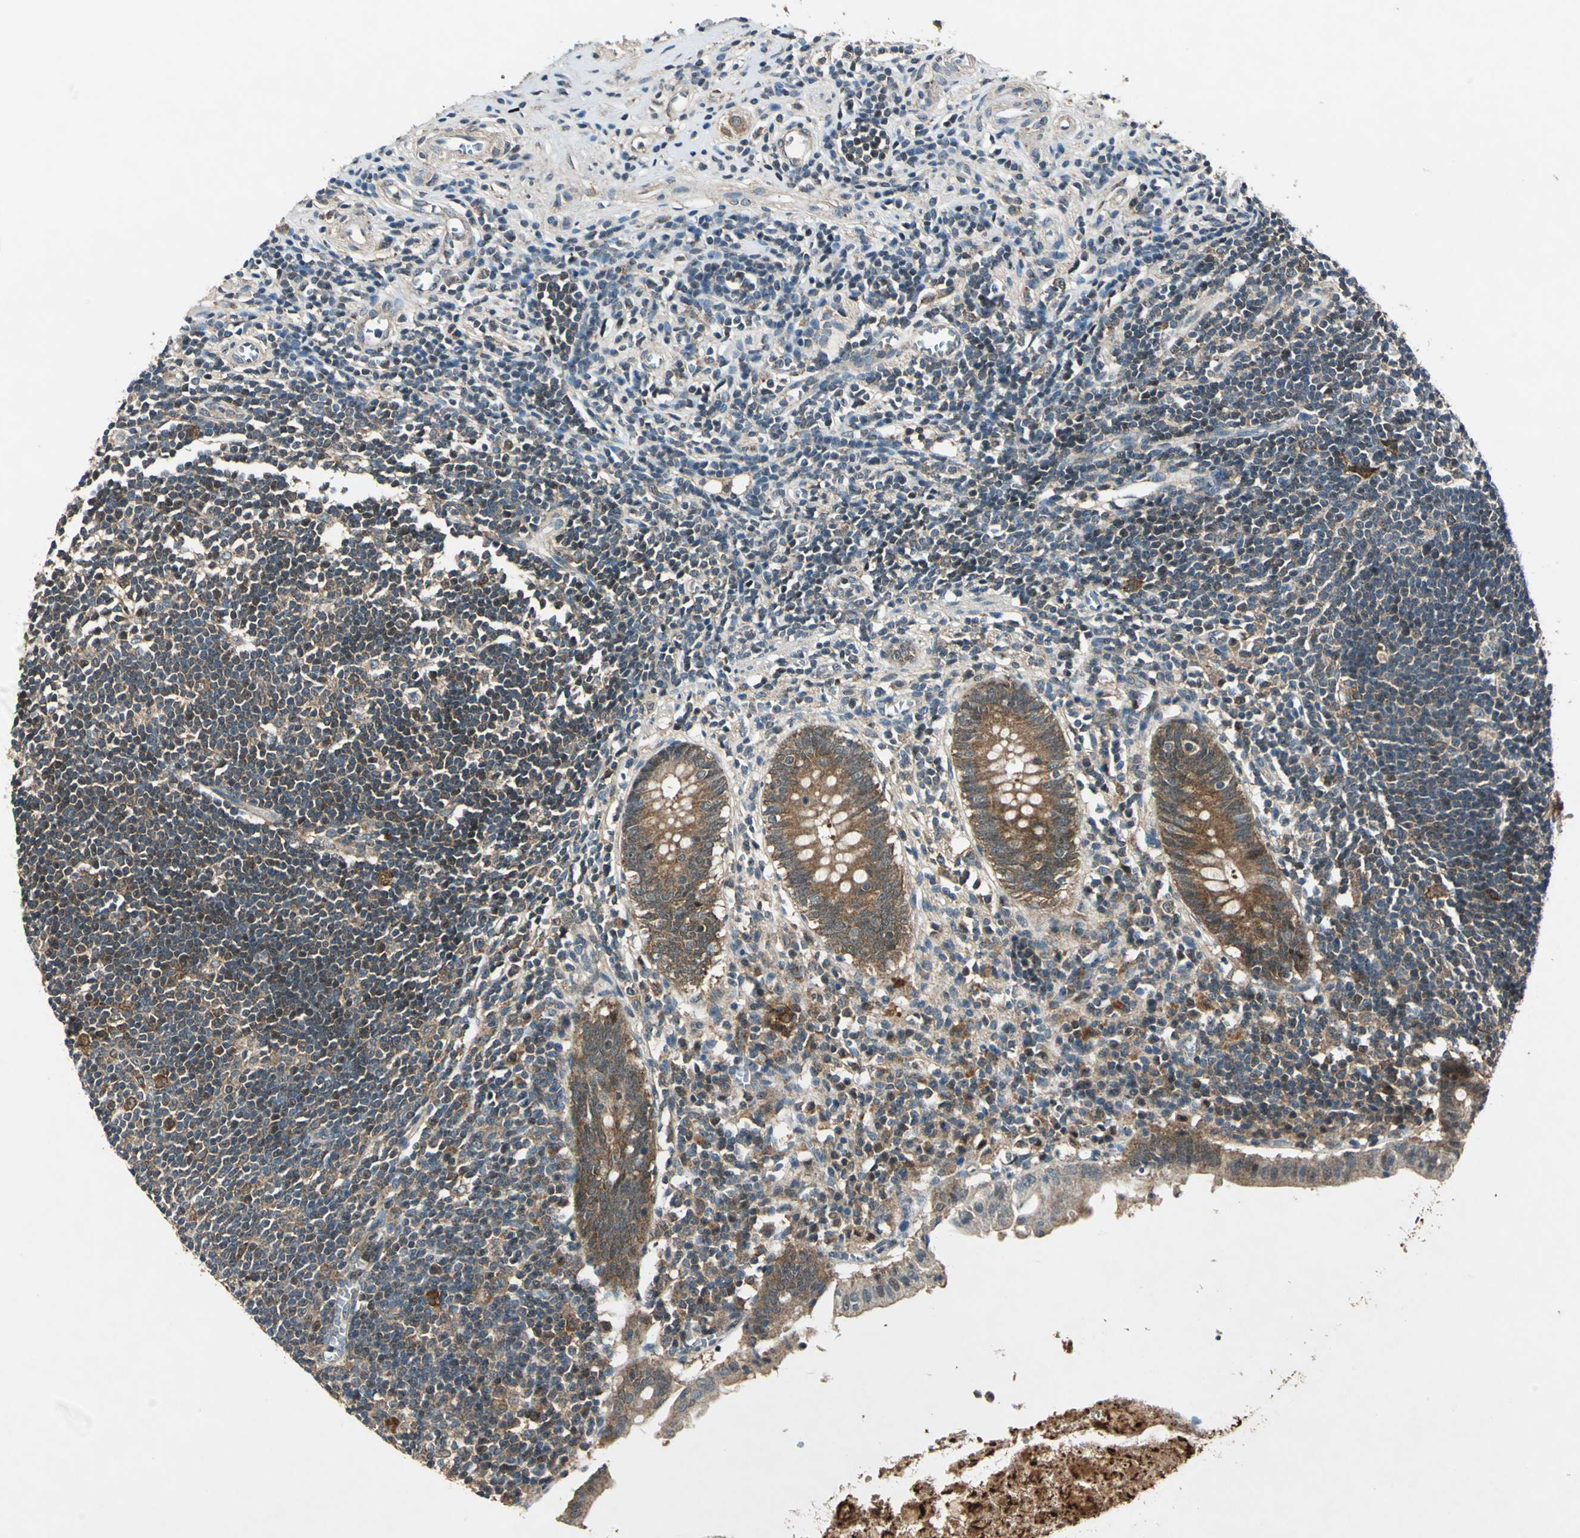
{"staining": {"intensity": "moderate", "quantity": ">75%", "location": "cytoplasmic/membranous"}, "tissue": "appendix", "cell_type": "Glandular cells", "image_type": "normal", "snomed": [{"axis": "morphology", "description": "Normal tissue, NOS"}, {"axis": "topography", "description": "Appendix"}], "caption": "An IHC photomicrograph of unremarkable tissue is shown. Protein staining in brown shows moderate cytoplasmic/membranous positivity in appendix within glandular cells. The staining was performed using DAB (3,3'-diaminobenzidine) to visualize the protein expression in brown, while the nuclei were stained in blue with hematoxylin (Magnification: 20x).", "gene": "AHSA1", "patient": {"sex": "female", "age": 50}}